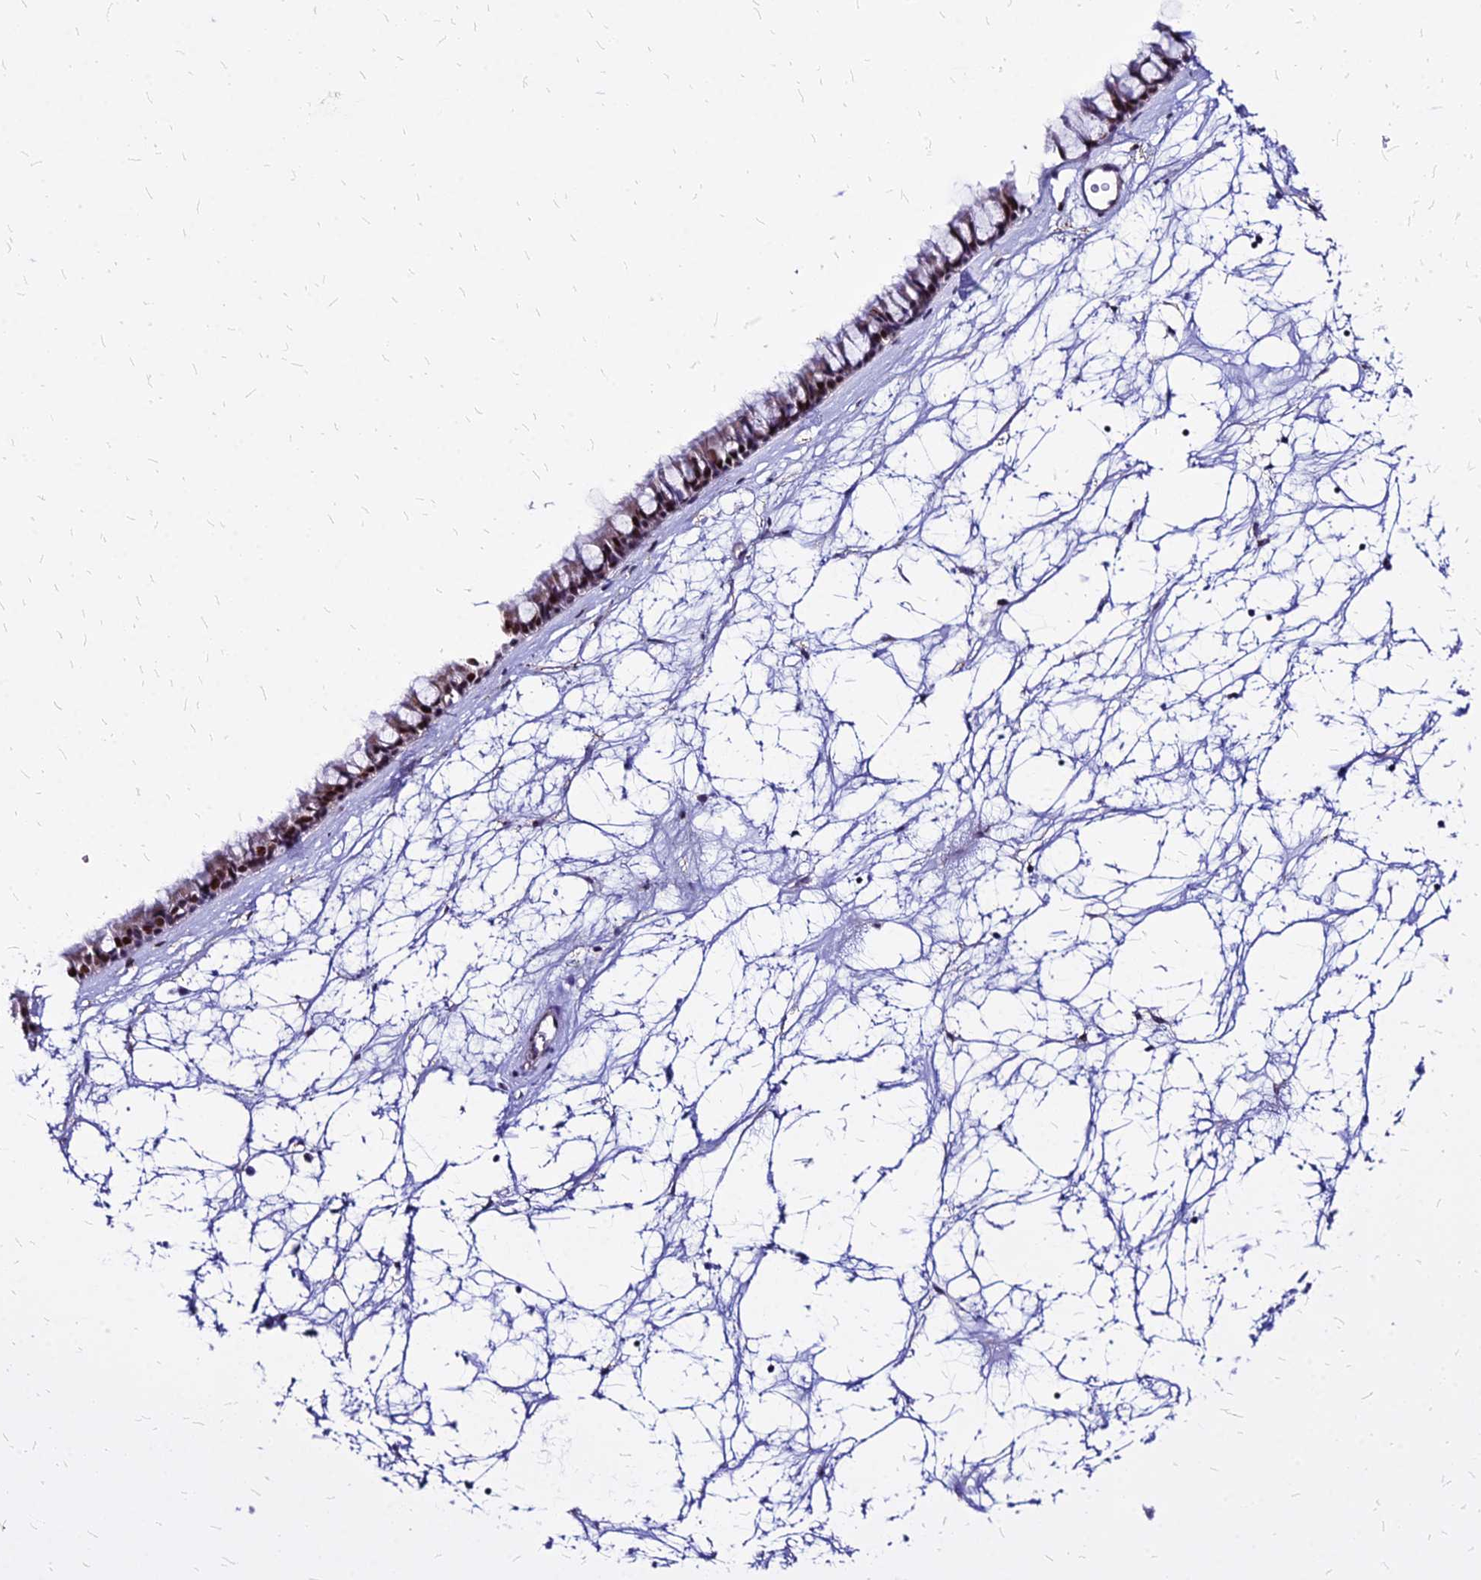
{"staining": {"intensity": "strong", "quantity": ">75%", "location": "nuclear"}, "tissue": "nasopharynx", "cell_type": "Respiratory epithelial cells", "image_type": "normal", "snomed": [{"axis": "morphology", "description": "Normal tissue, NOS"}, {"axis": "topography", "description": "Nasopharynx"}], "caption": "A high amount of strong nuclear positivity is identified in about >75% of respiratory epithelial cells in unremarkable nasopharynx.", "gene": "FDX2", "patient": {"sex": "male", "age": 64}}